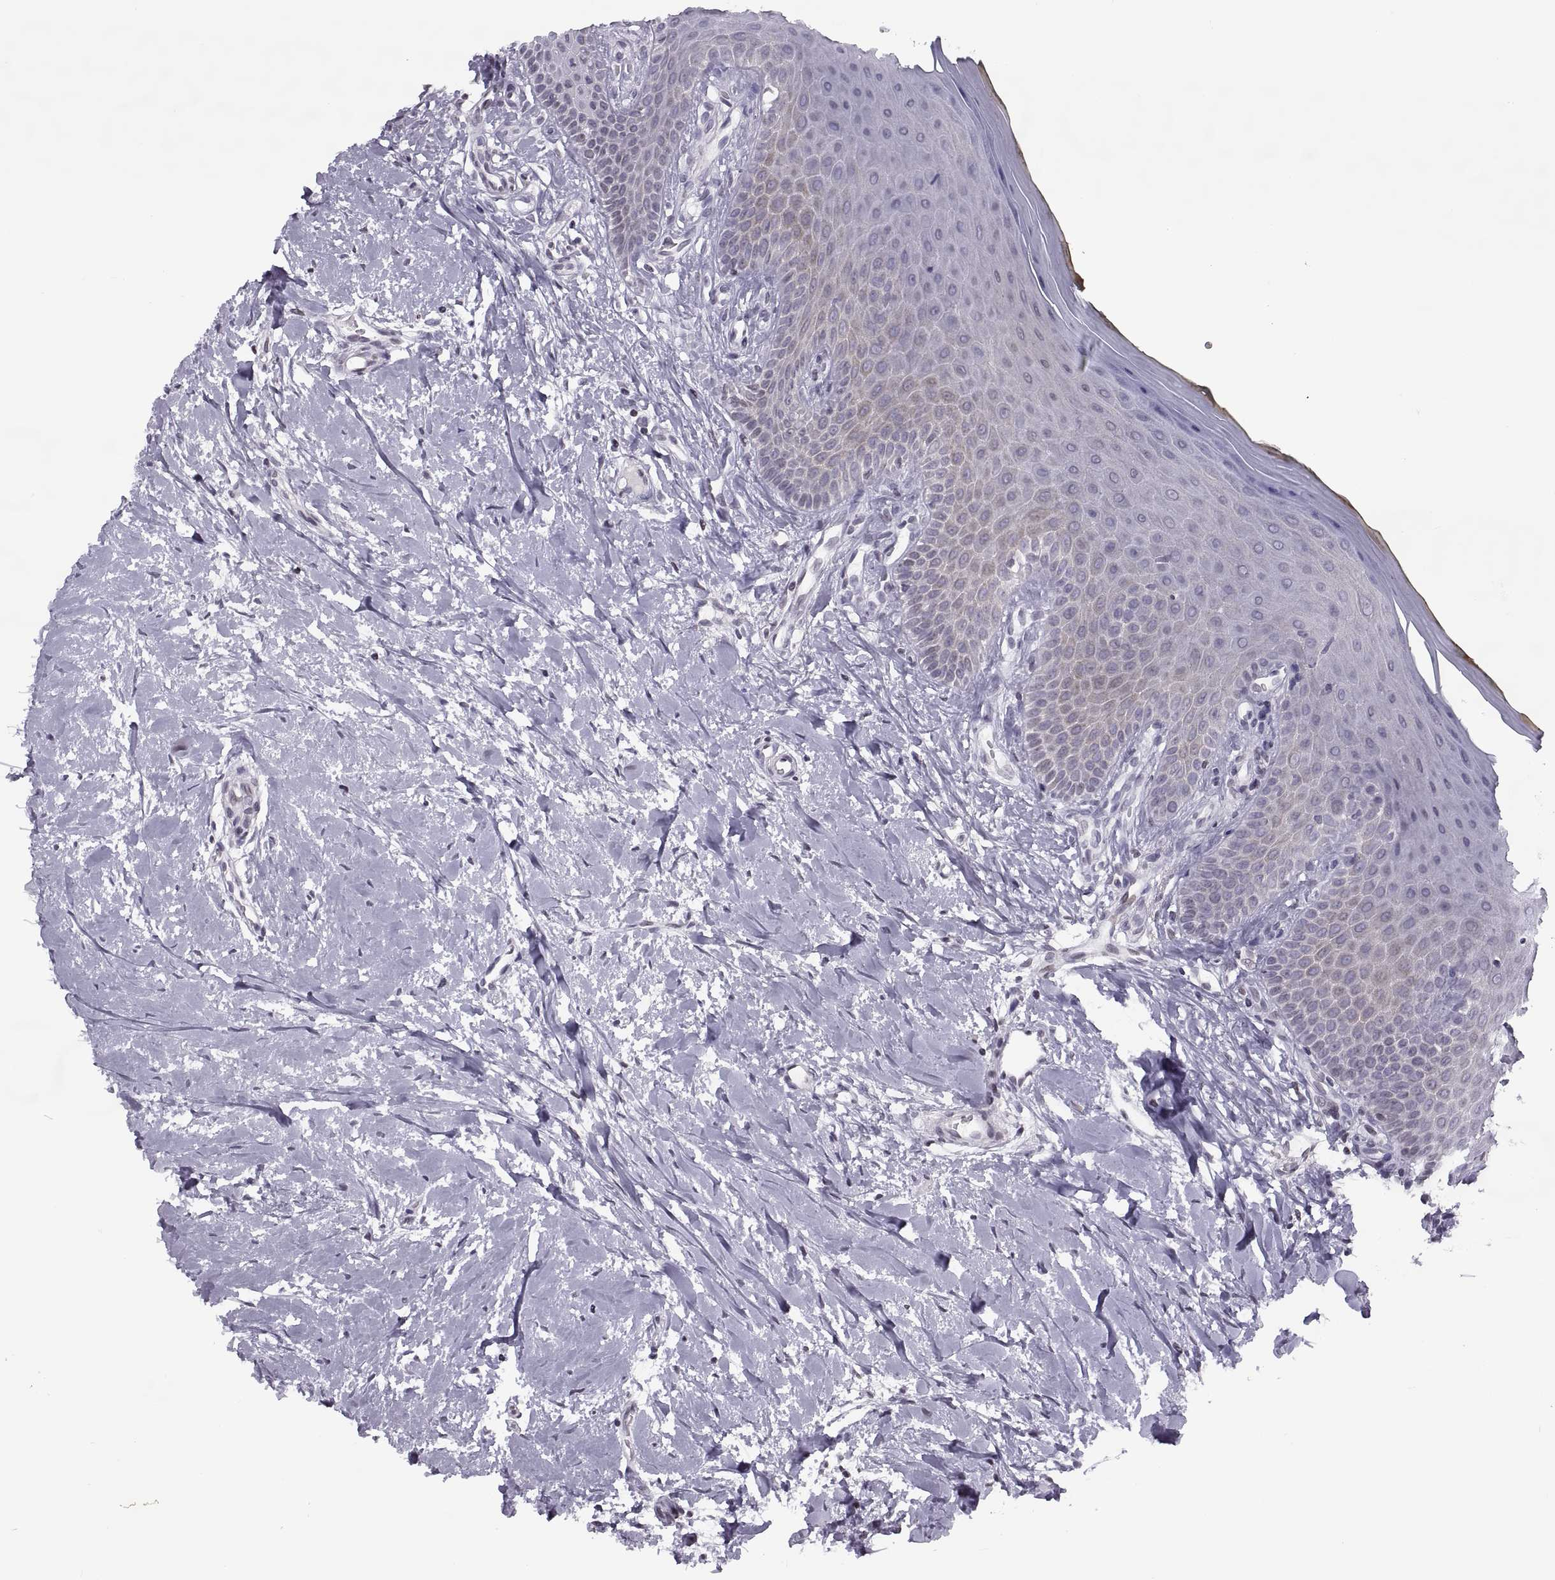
{"staining": {"intensity": "weak", "quantity": "<25%", "location": "cytoplasmic/membranous,nuclear"}, "tissue": "oral mucosa", "cell_type": "Squamous epithelial cells", "image_type": "normal", "snomed": [{"axis": "morphology", "description": "Normal tissue, NOS"}, {"axis": "topography", "description": "Oral tissue"}], "caption": "High magnification brightfield microscopy of unremarkable oral mucosa stained with DAB (3,3'-diaminobenzidine) (brown) and counterstained with hematoxylin (blue): squamous epithelial cells show no significant positivity. (DAB IHC visualized using brightfield microscopy, high magnification).", "gene": "H1", "patient": {"sex": "female", "age": 43}}